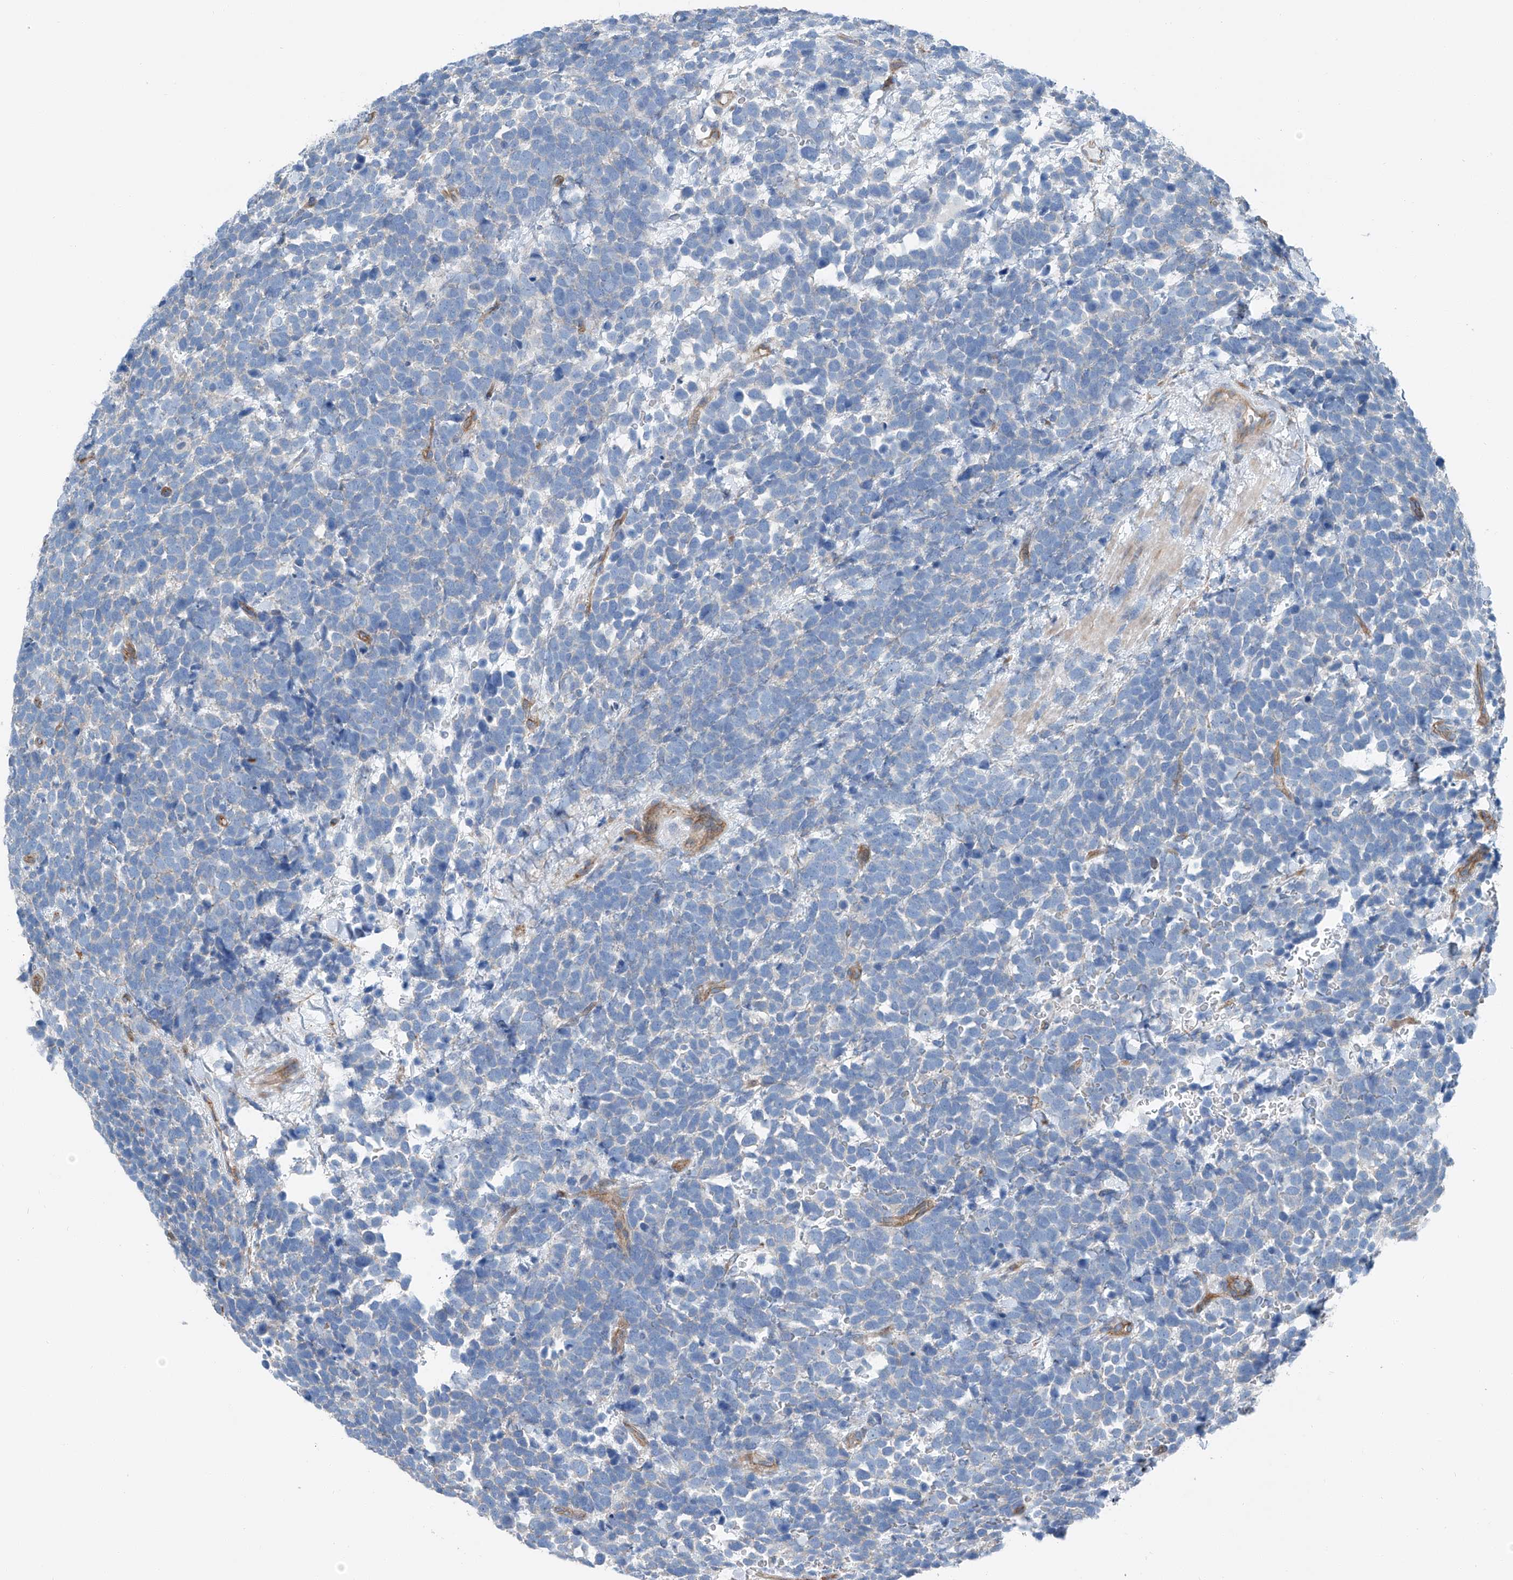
{"staining": {"intensity": "negative", "quantity": "none", "location": "none"}, "tissue": "urothelial cancer", "cell_type": "Tumor cells", "image_type": "cancer", "snomed": [{"axis": "morphology", "description": "Urothelial carcinoma, High grade"}, {"axis": "topography", "description": "Urinary bladder"}], "caption": "This is a histopathology image of immunohistochemistry staining of high-grade urothelial carcinoma, which shows no expression in tumor cells.", "gene": "THEMIS2", "patient": {"sex": "female", "age": 82}}